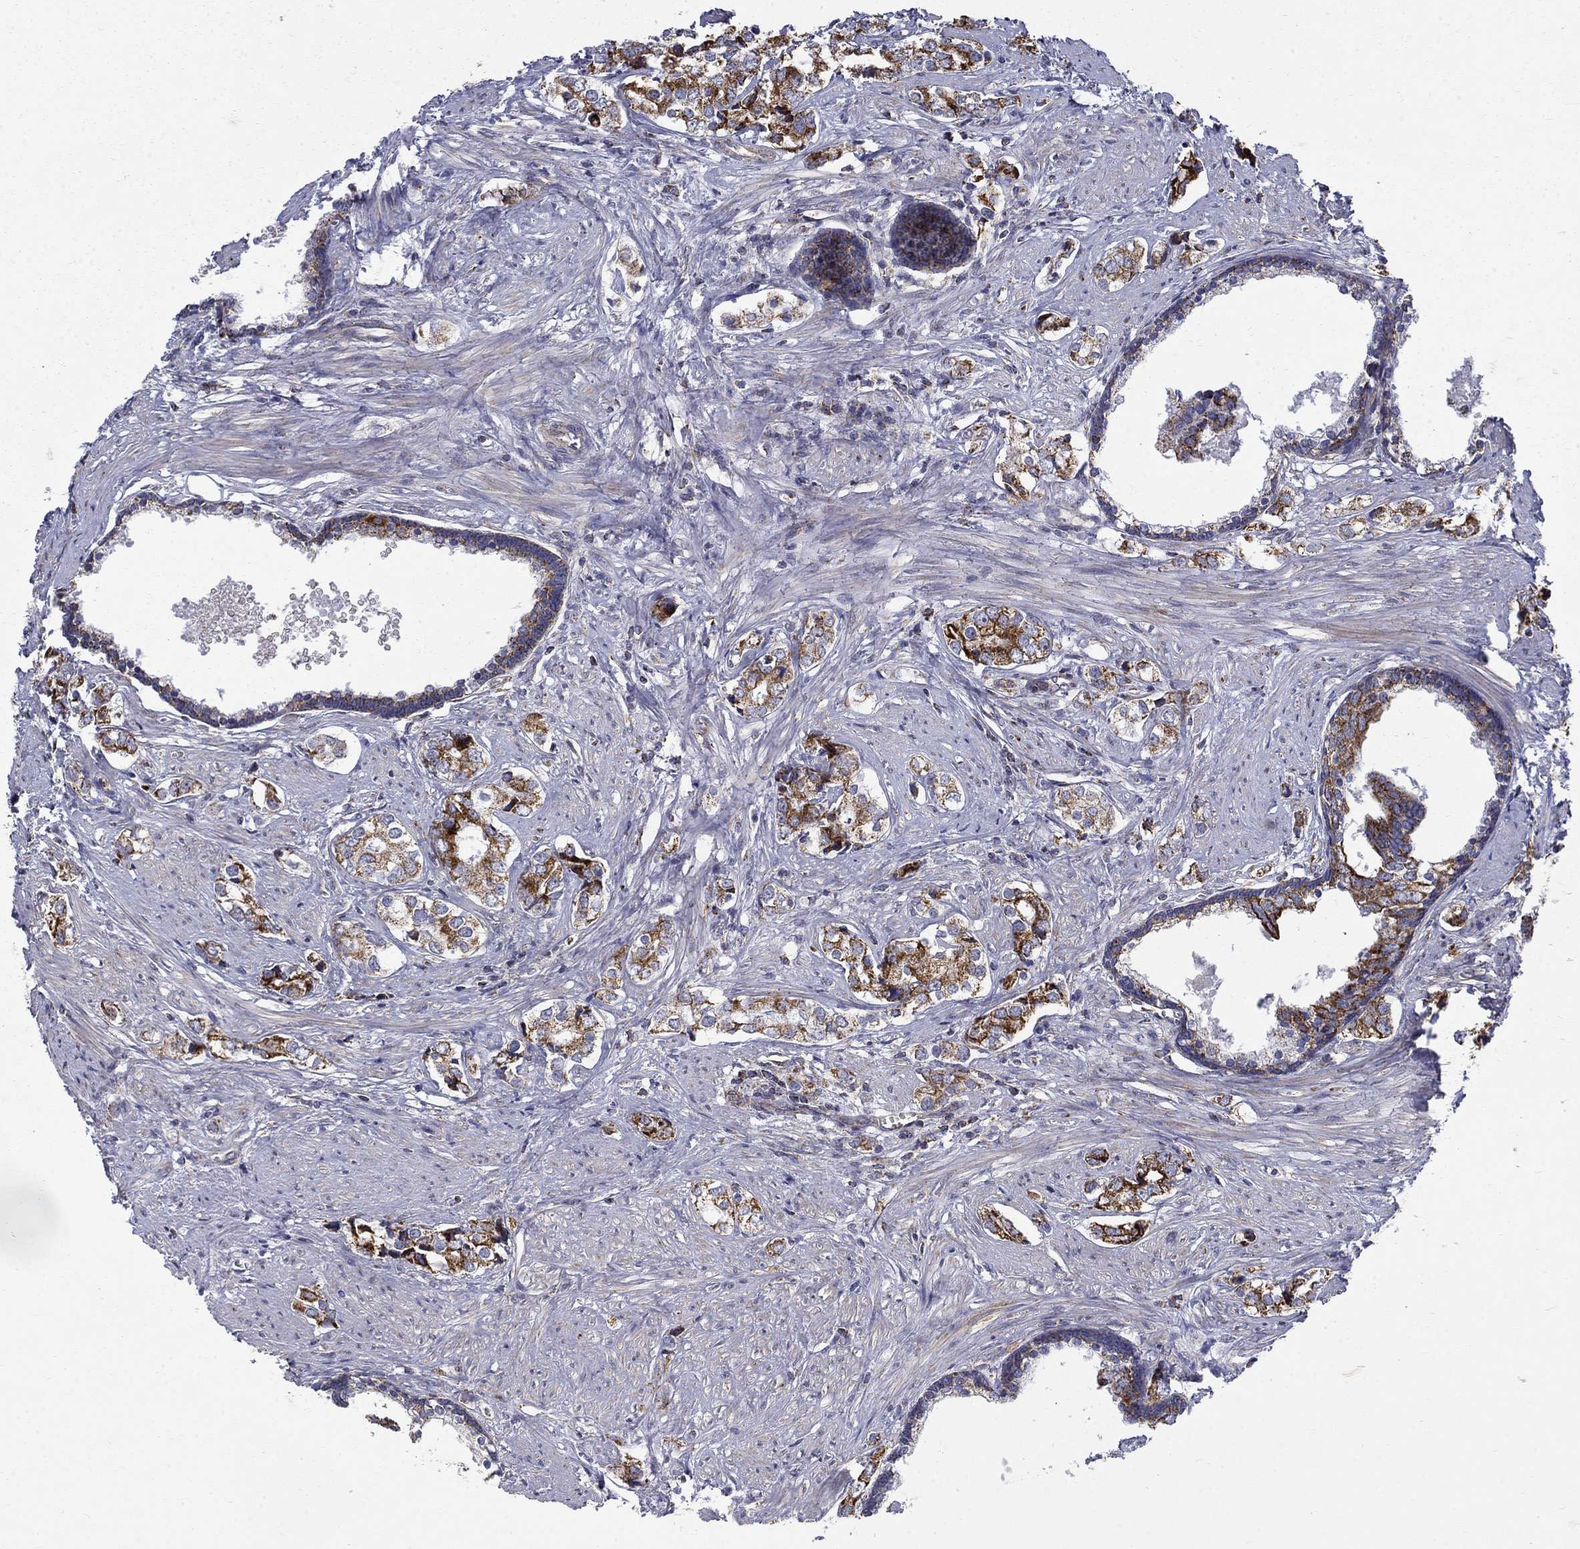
{"staining": {"intensity": "strong", "quantity": "25%-75%", "location": "cytoplasmic/membranous"}, "tissue": "prostate cancer", "cell_type": "Tumor cells", "image_type": "cancer", "snomed": [{"axis": "morphology", "description": "Adenocarcinoma, NOS"}, {"axis": "topography", "description": "Prostate and seminal vesicle, NOS"}], "caption": "A brown stain highlights strong cytoplasmic/membranous expression of a protein in prostate cancer tumor cells. (DAB (3,3'-diaminobenzidine) IHC, brown staining for protein, blue staining for nuclei).", "gene": "PCBP3", "patient": {"sex": "male", "age": 63}}